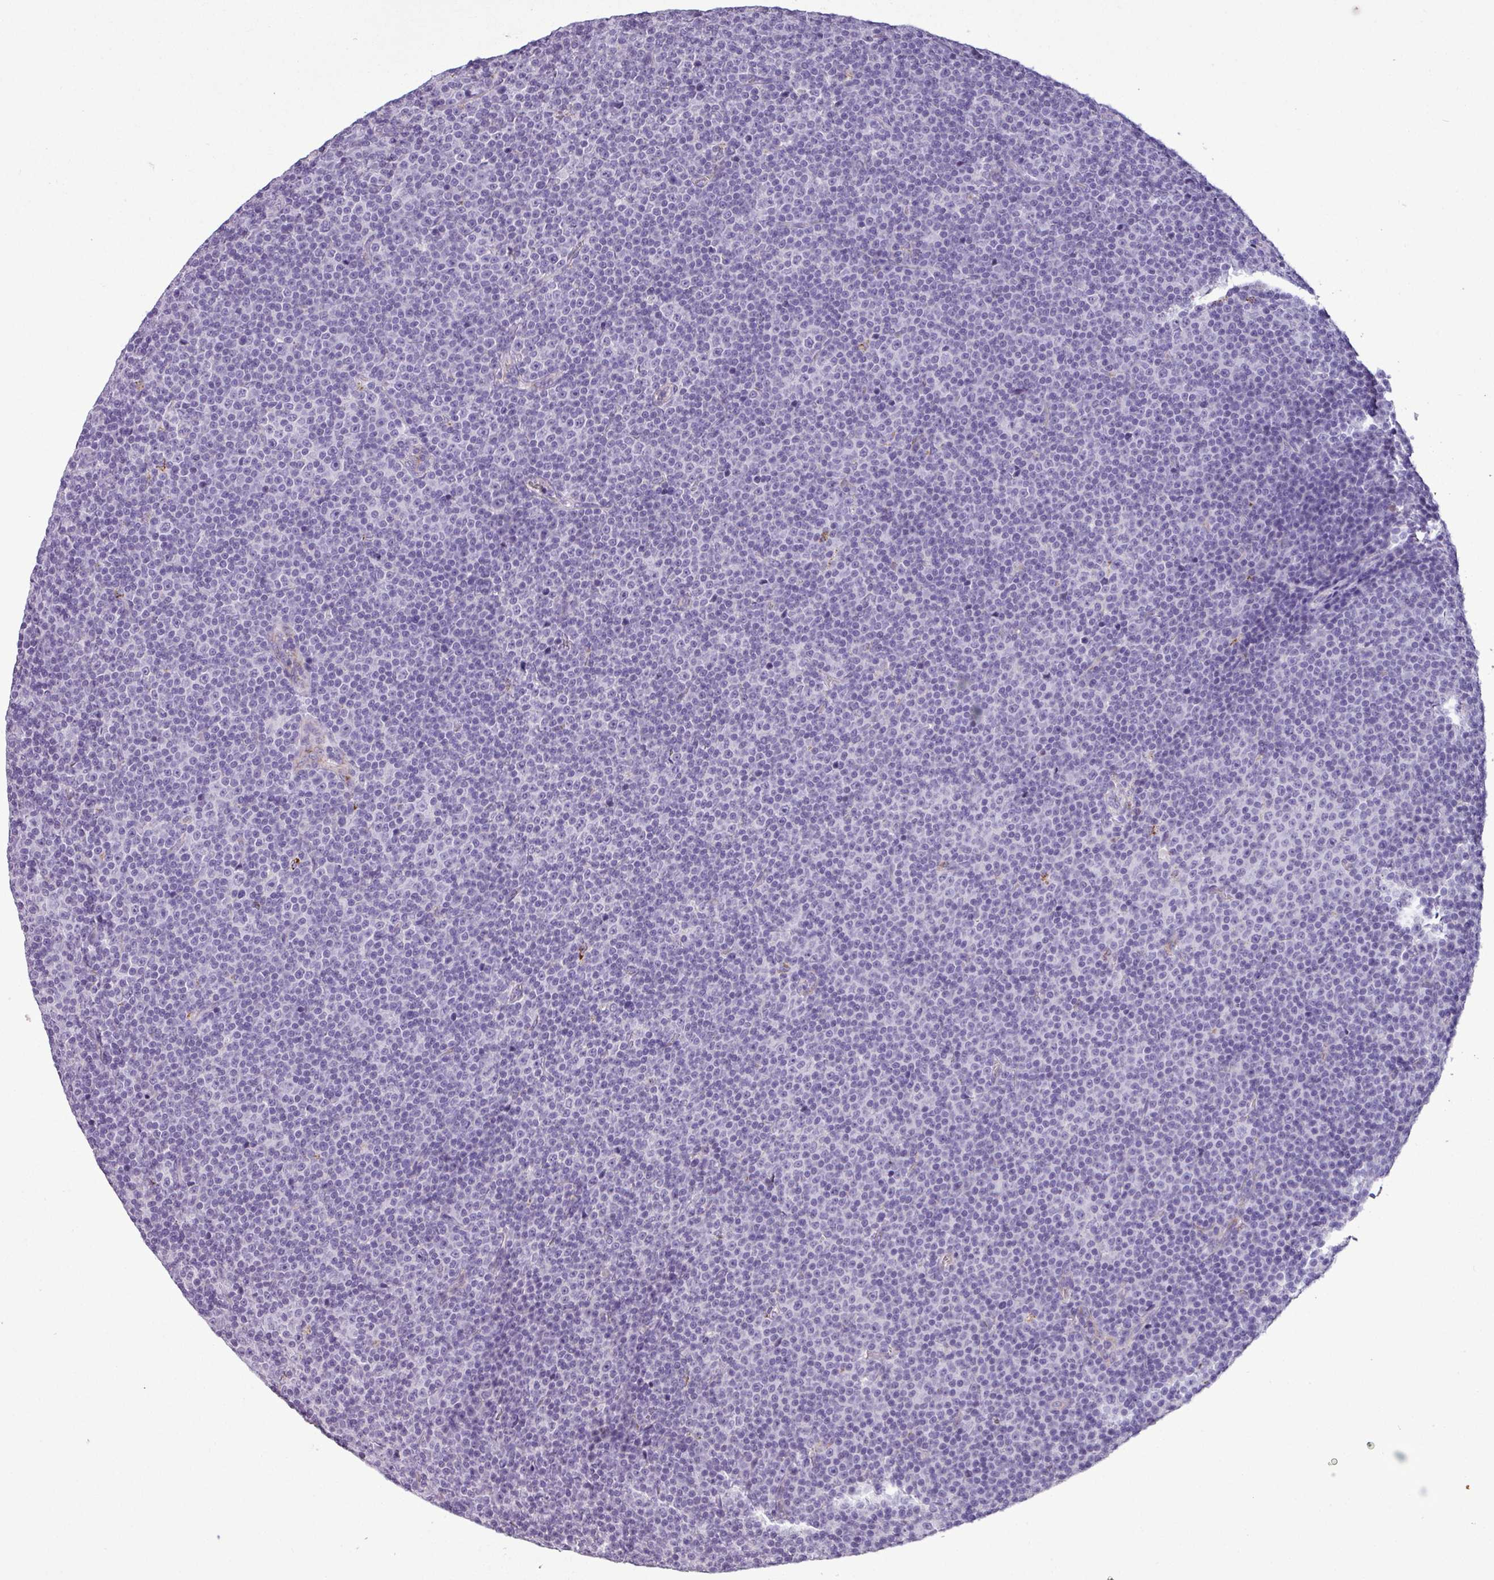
{"staining": {"intensity": "negative", "quantity": "none", "location": "none"}, "tissue": "lymphoma", "cell_type": "Tumor cells", "image_type": "cancer", "snomed": [{"axis": "morphology", "description": "Malignant lymphoma, non-Hodgkin's type, Low grade"}, {"axis": "topography", "description": "Lymph node"}], "caption": "Histopathology image shows no significant protein expression in tumor cells of lymphoma.", "gene": "ZNF667", "patient": {"sex": "female", "age": 67}}